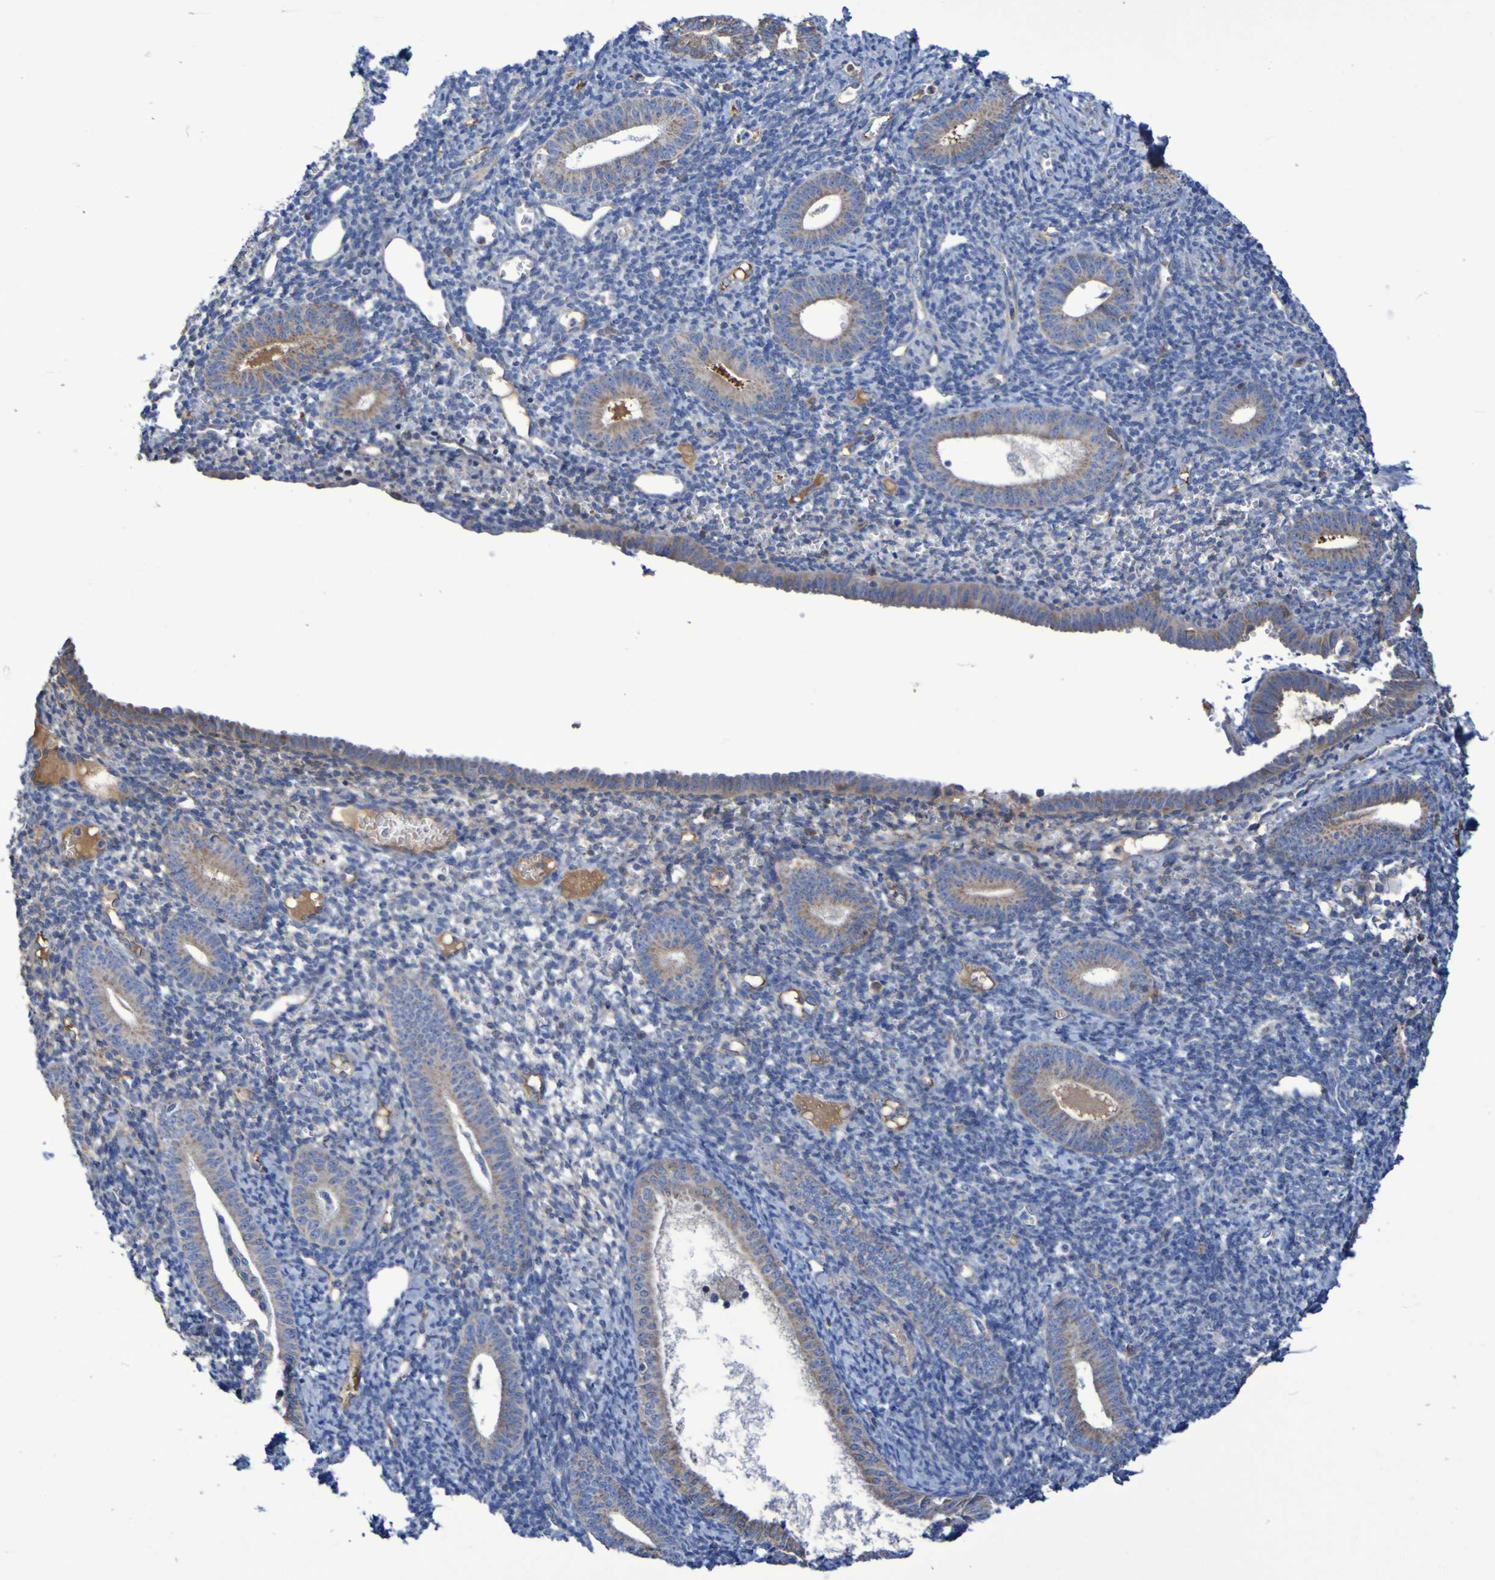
{"staining": {"intensity": "weak", "quantity": "<25%", "location": "cytoplasmic/membranous"}, "tissue": "endometrium", "cell_type": "Cells in endometrial stroma", "image_type": "normal", "snomed": [{"axis": "morphology", "description": "Normal tissue, NOS"}, {"axis": "topography", "description": "Endometrium"}], "caption": "Immunohistochemistry (IHC) image of benign endometrium stained for a protein (brown), which displays no expression in cells in endometrial stroma.", "gene": "CNTN2", "patient": {"sex": "female", "age": 50}}